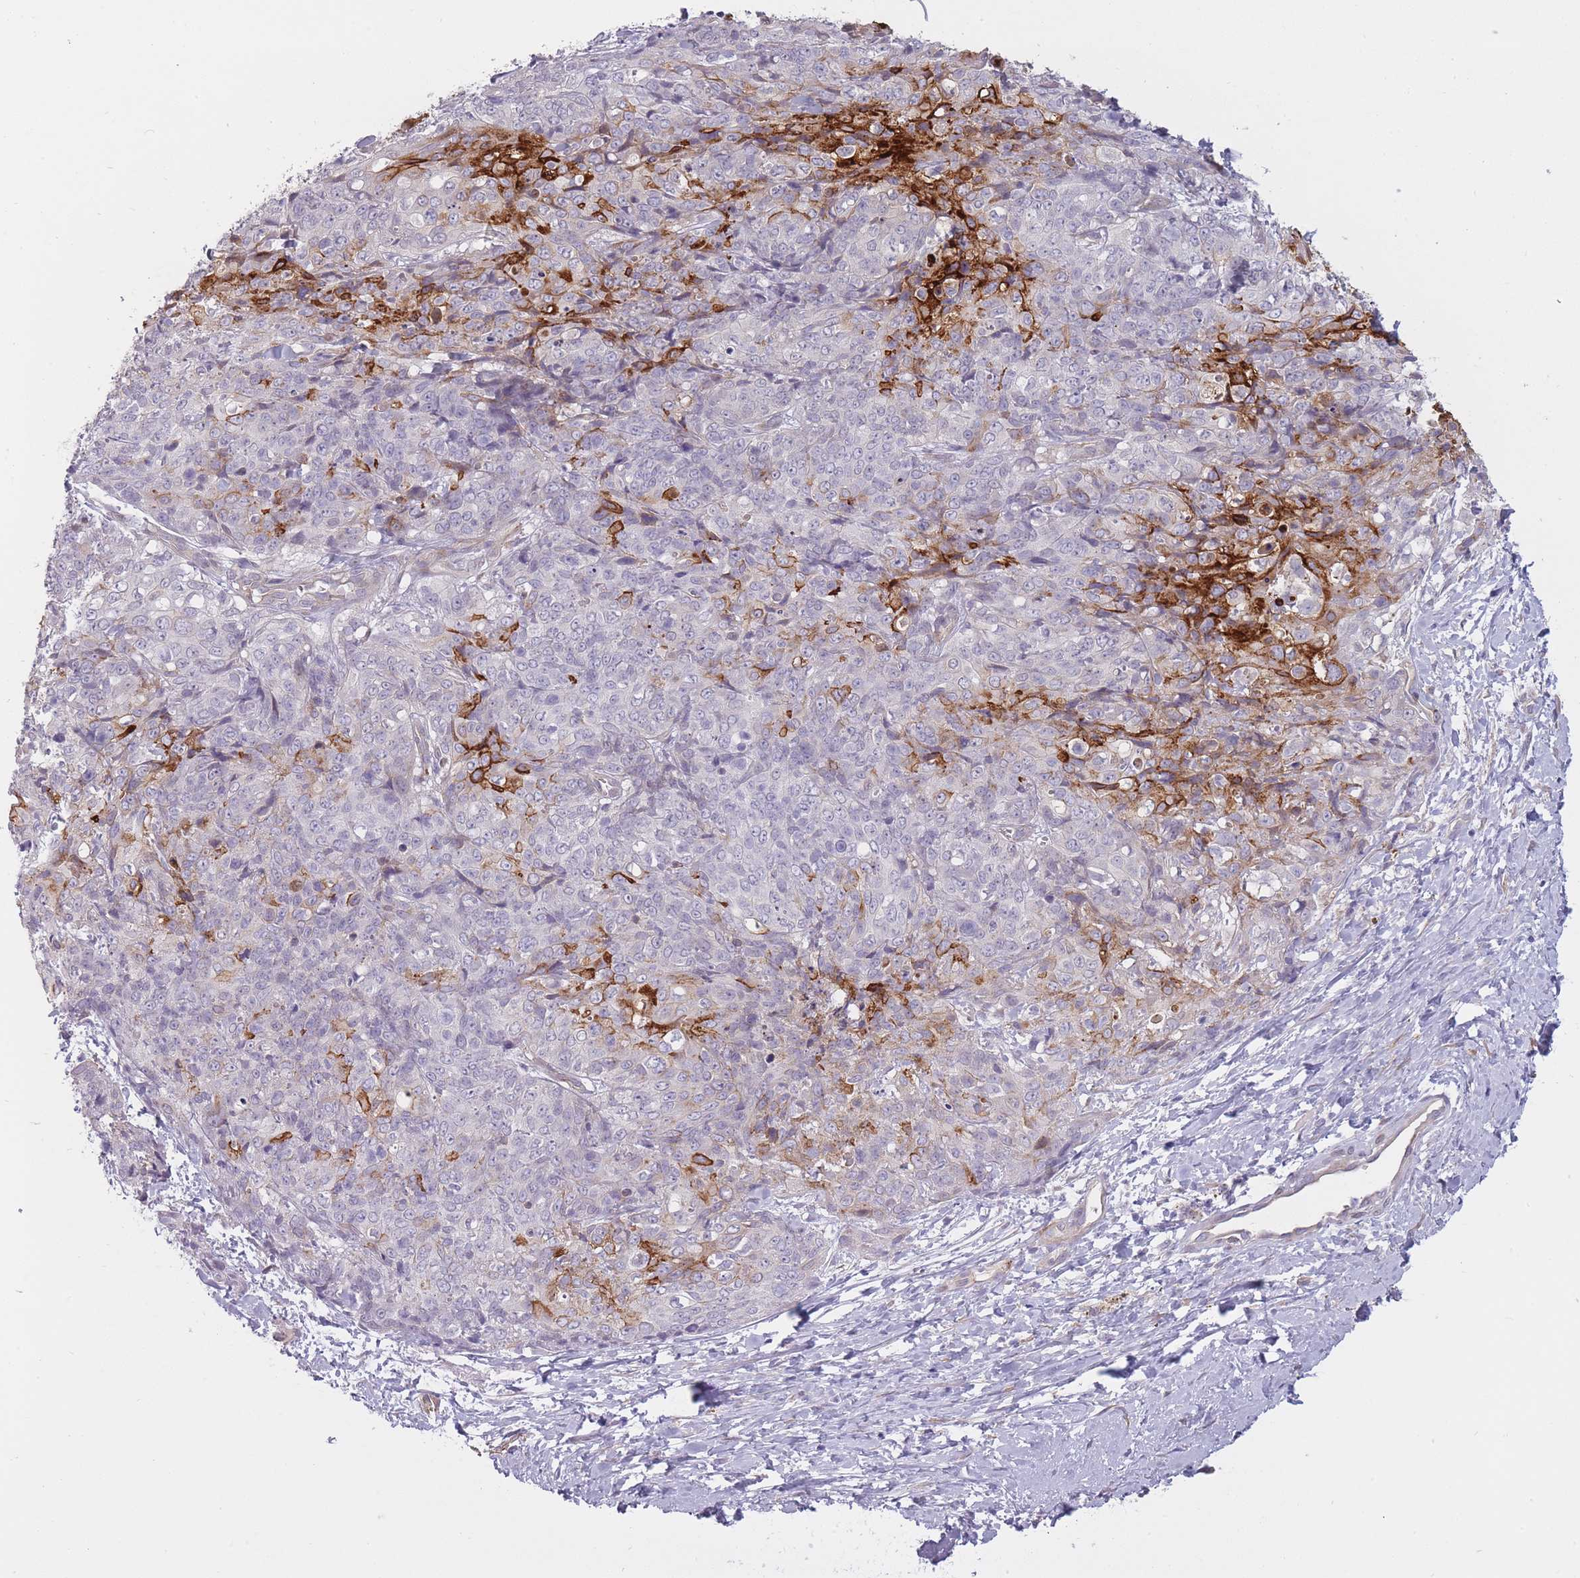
{"staining": {"intensity": "moderate", "quantity": "<25%", "location": "cytoplasmic/membranous"}, "tissue": "skin cancer", "cell_type": "Tumor cells", "image_type": "cancer", "snomed": [{"axis": "morphology", "description": "Squamous cell carcinoma, NOS"}, {"axis": "topography", "description": "Skin"}, {"axis": "topography", "description": "Vulva"}], "caption": "DAB immunohistochemical staining of skin squamous cell carcinoma exhibits moderate cytoplasmic/membranous protein positivity in about <25% of tumor cells. The staining was performed using DAB to visualize the protein expression in brown, while the nuclei were stained in blue with hematoxylin (Magnification: 20x).", "gene": "PGRMC2", "patient": {"sex": "female", "age": 85}}